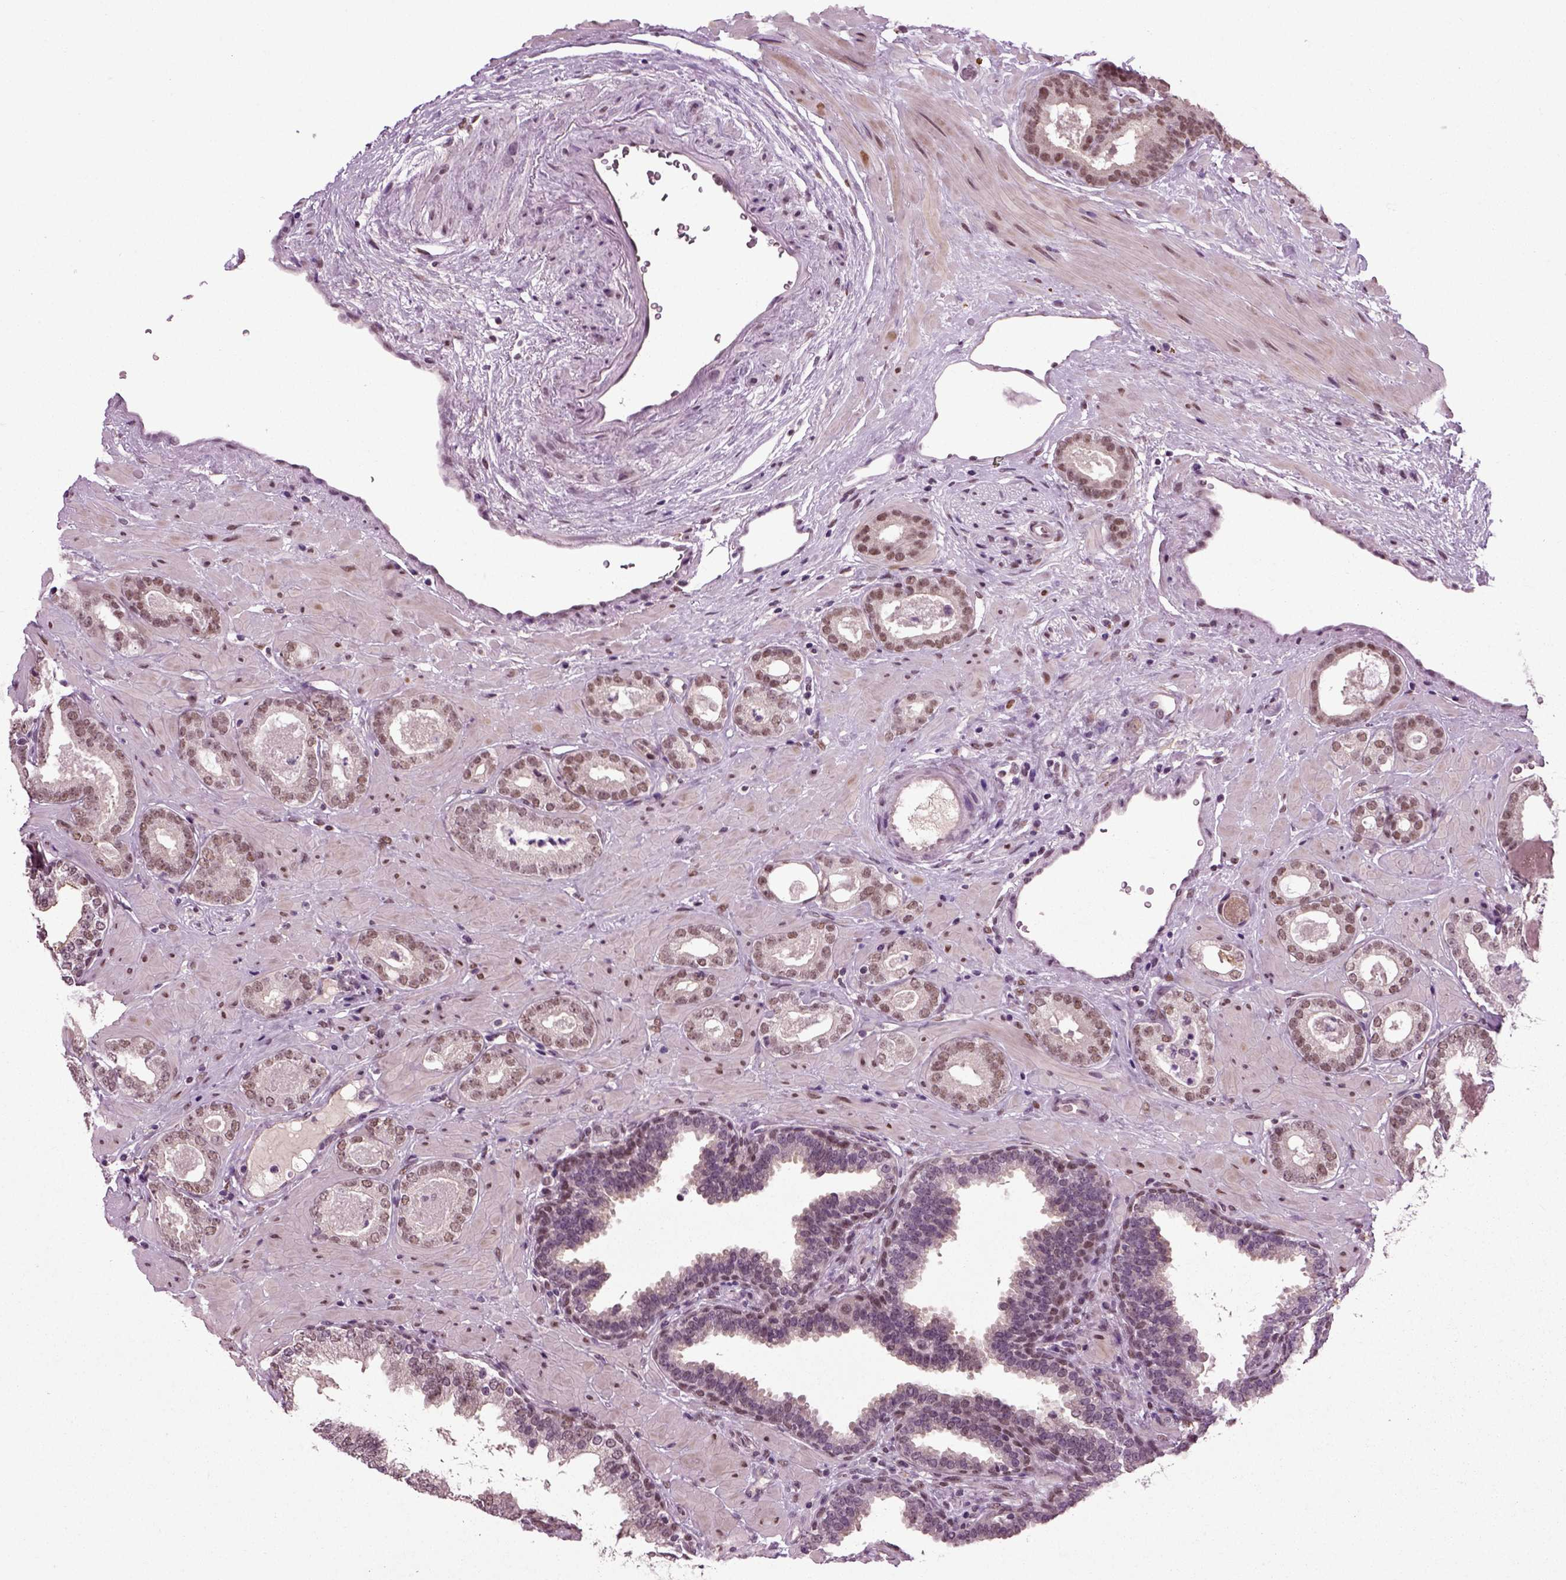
{"staining": {"intensity": "moderate", "quantity": "25%-75%", "location": "nuclear"}, "tissue": "prostate cancer", "cell_type": "Tumor cells", "image_type": "cancer", "snomed": [{"axis": "morphology", "description": "Adenocarcinoma, Low grade"}, {"axis": "topography", "description": "Prostate"}], "caption": "Human low-grade adenocarcinoma (prostate) stained for a protein (brown) exhibits moderate nuclear positive expression in about 25%-75% of tumor cells.", "gene": "RCOR3", "patient": {"sex": "male", "age": 60}}